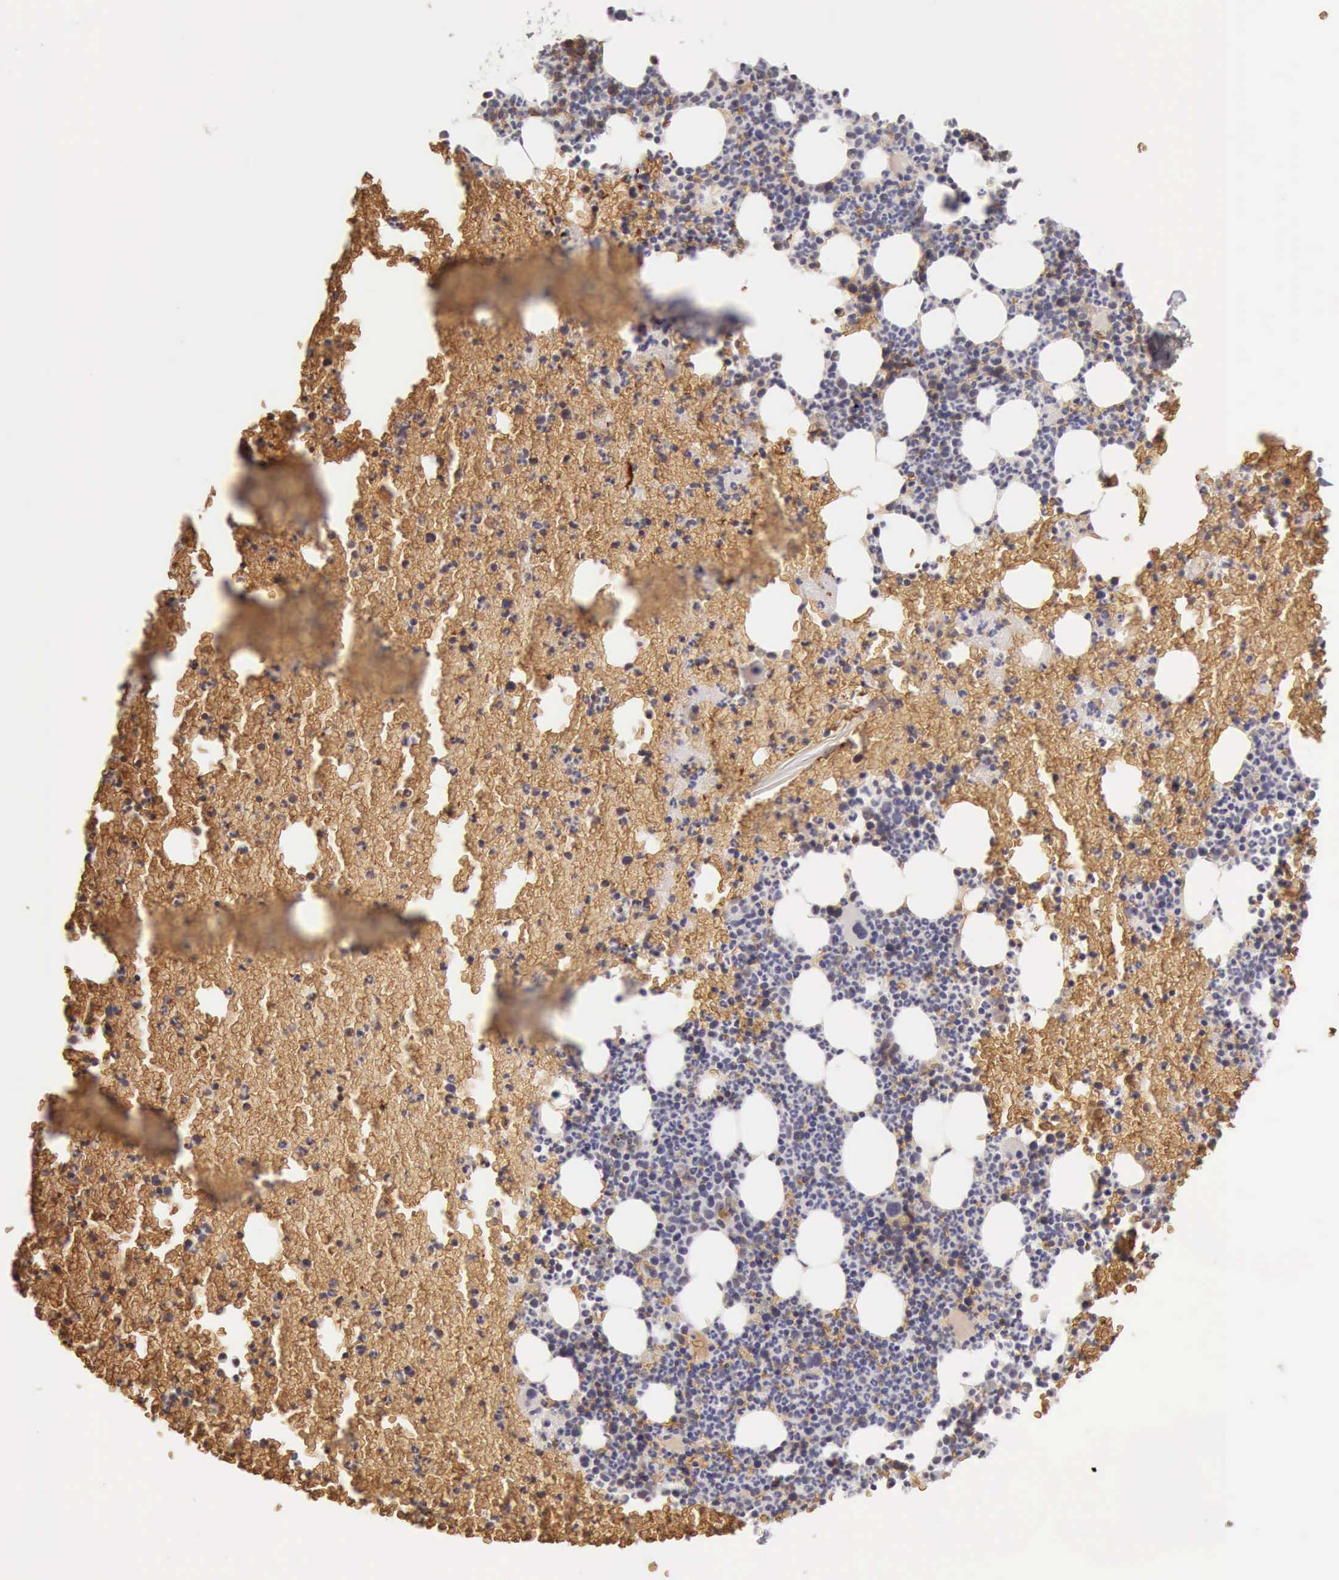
{"staining": {"intensity": "negative", "quantity": "none", "location": "none"}, "tissue": "bone marrow", "cell_type": "Hematopoietic cells", "image_type": "normal", "snomed": [{"axis": "morphology", "description": "Normal tissue, NOS"}, {"axis": "topography", "description": "Bone marrow"}], "caption": "A micrograph of bone marrow stained for a protein exhibits no brown staining in hematopoietic cells. (DAB immunohistochemistry (IHC) visualized using brightfield microscopy, high magnification).", "gene": "CFI", "patient": {"sex": "female", "age": 52}}